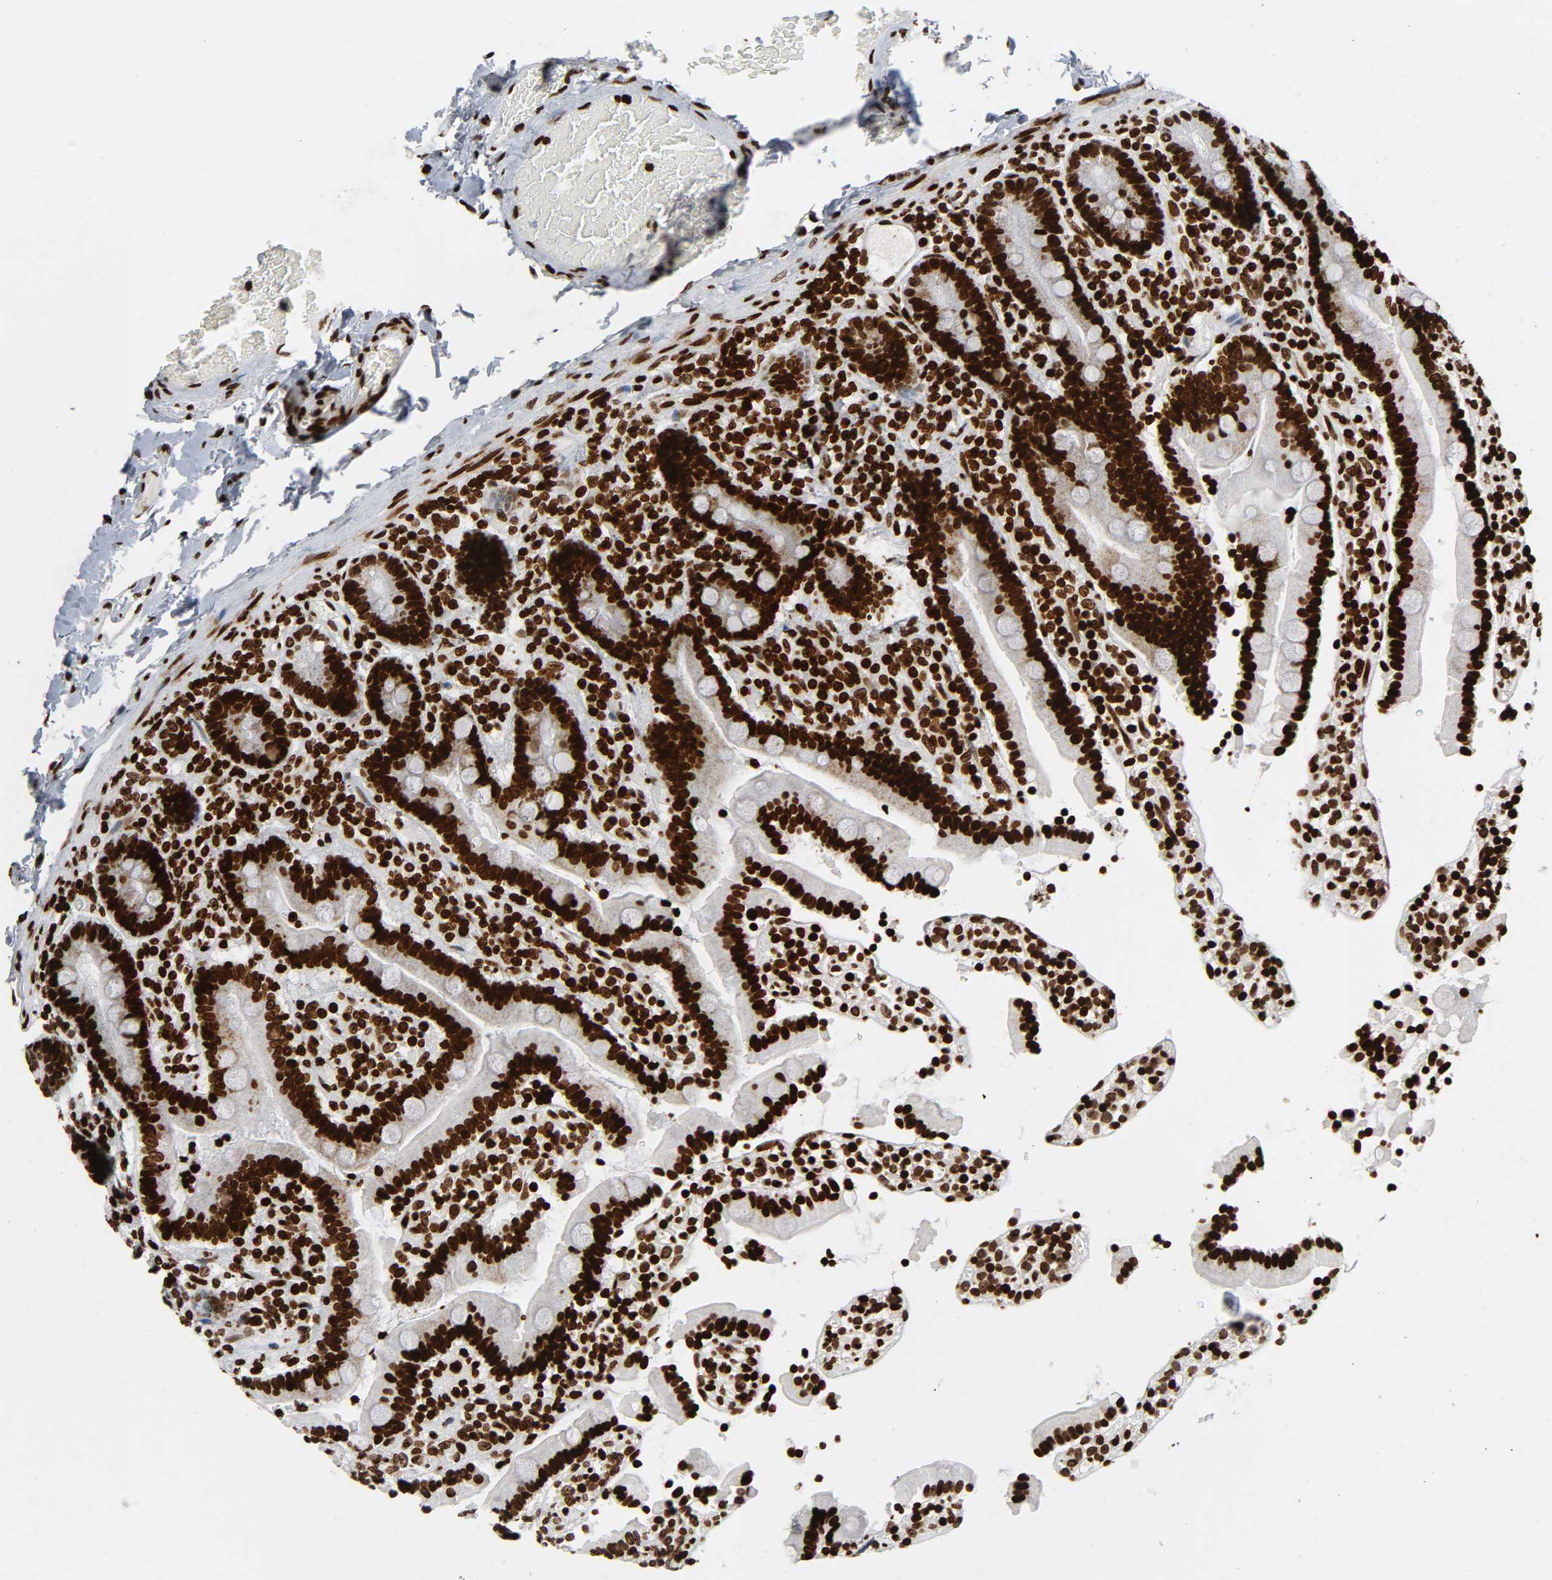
{"staining": {"intensity": "moderate", "quantity": ">75%", "location": "nuclear"}, "tissue": "duodenum", "cell_type": "Glandular cells", "image_type": "normal", "snomed": [{"axis": "morphology", "description": "Normal tissue, NOS"}, {"axis": "topography", "description": "Duodenum"}], "caption": "Duodenum was stained to show a protein in brown. There is medium levels of moderate nuclear positivity in approximately >75% of glandular cells. The staining was performed using DAB, with brown indicating positive protein expression. Nuclei are stained blue with hematoxylin.", "gene": "RXRA", "patient": {"sex": "female", "age": 53}}